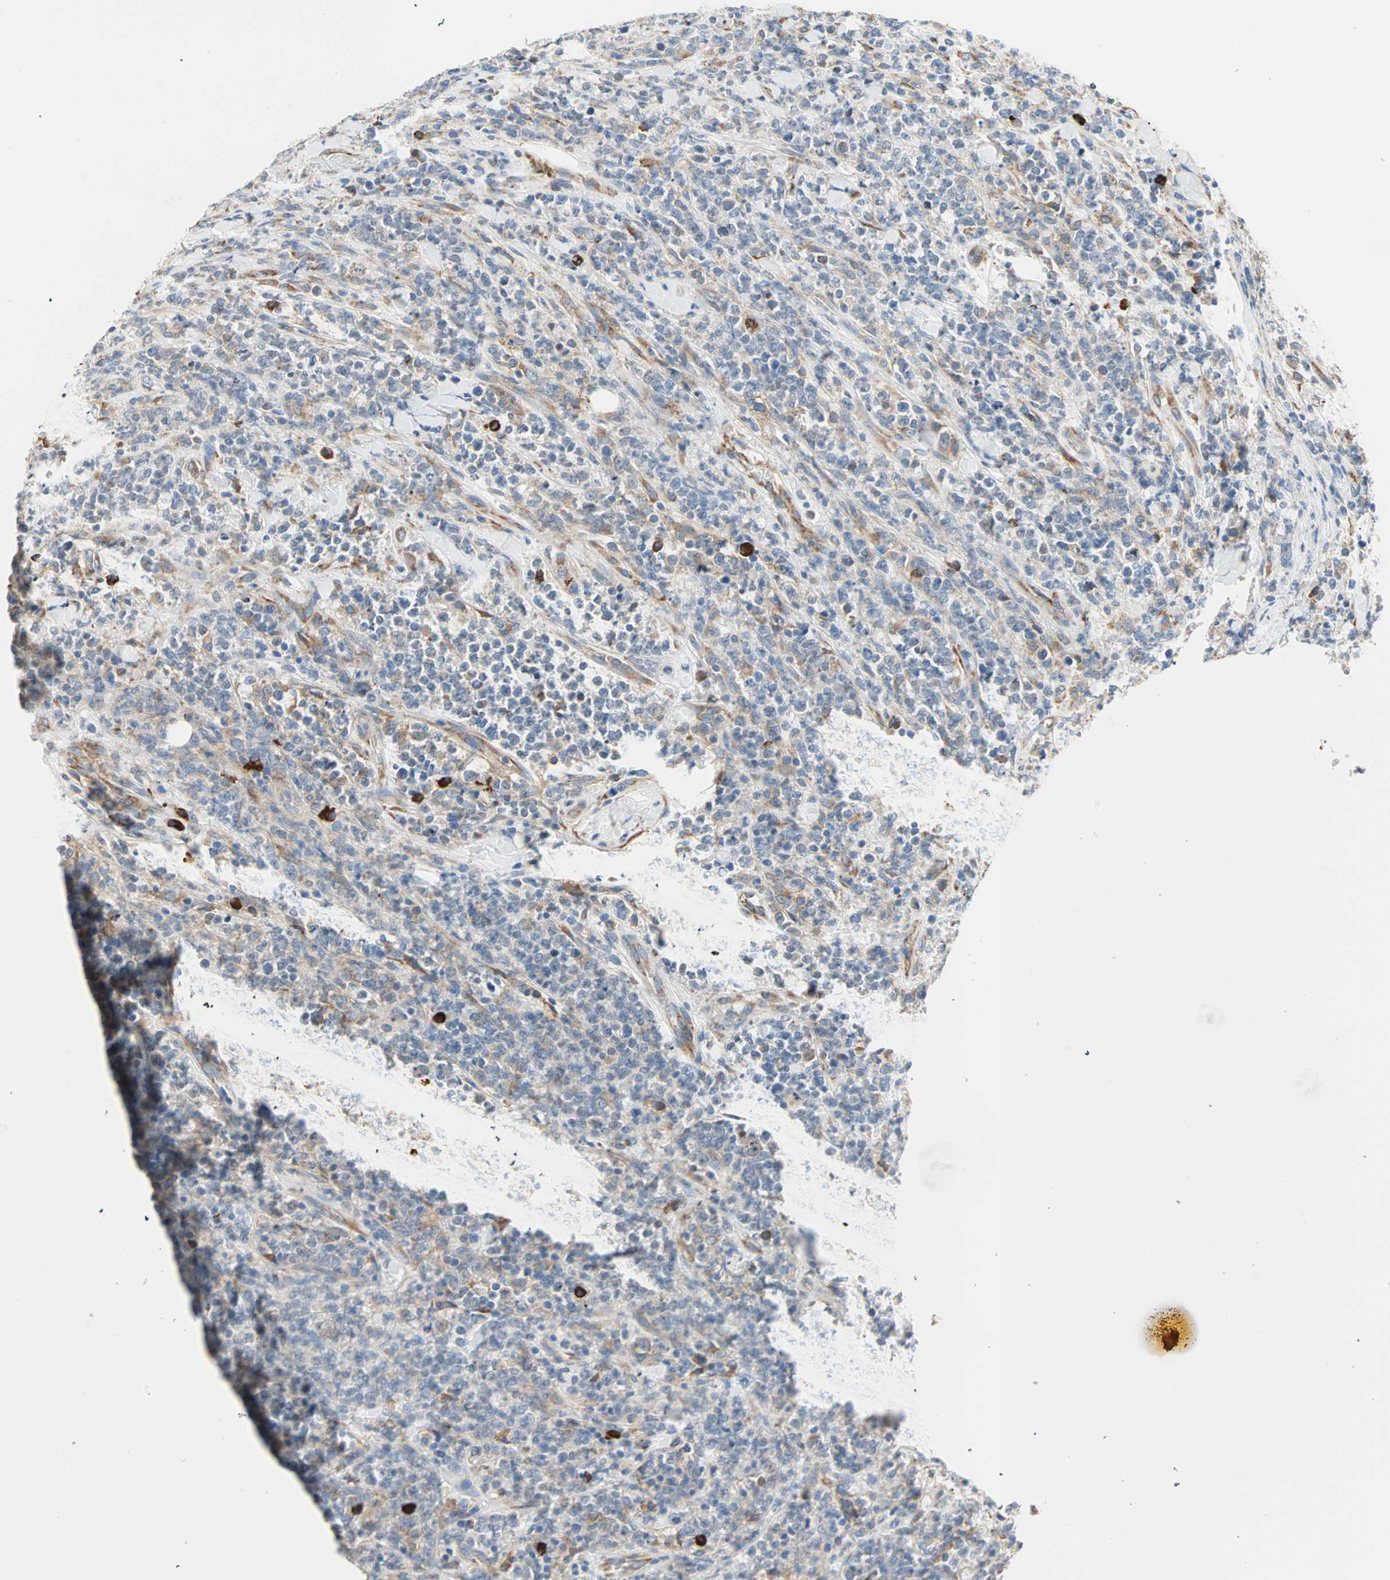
{"staining": {"intensity": "moderate", "quantity": "25%-75%", "location": "cytoplasmic/membranous"}, "tissue": "lymphoma", "cell_type": "Tumor cells", "image_type": "cancer", "snomed": [{"axis": "morphology", "description": "Malignant lymphoma, non-Hodgkin's type, High grade"}, {"axis": "topography", "description": "Soft tissue"}], "caption": "Immunohistochemistry (IHC) (DAB) staining of human high-grade malignant lymphoma, non-Hodgkin's type shows moderate cytoplasmic/membranous protein staining in about 25%-75% of tumor cells.", "gene": "PLCXD1", "patient": {"sex": "male", "age": 18}}